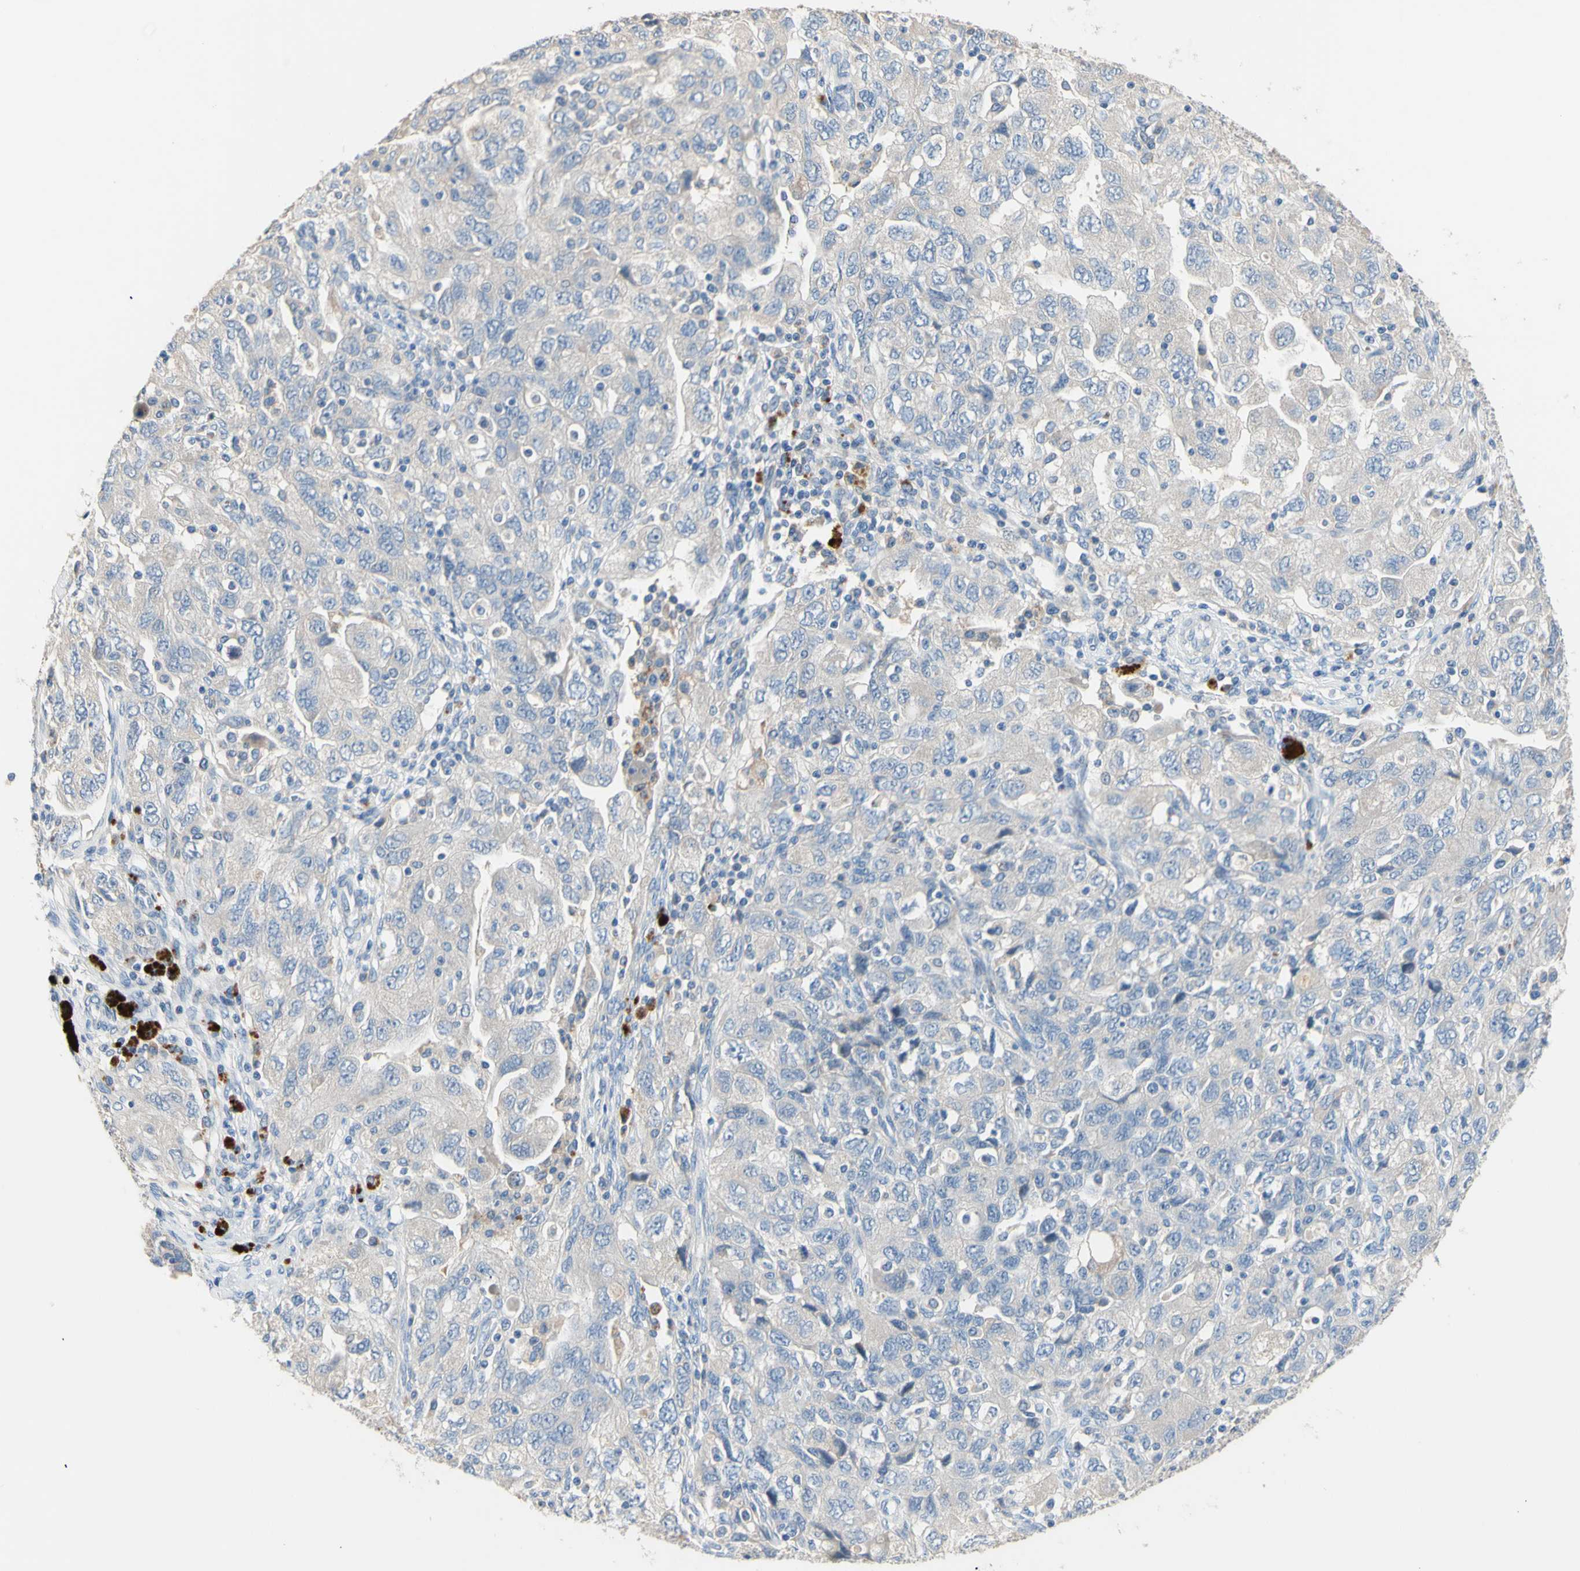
{"staining": {"intensity": "negative", "quantity": "none", "location": "none"}, "tissue": "ovarian cancer", "cell_type": "Tumor cells", "image_type": "cancer", "snomed": [{"axis": "morphology", "description": "Carcinoma, NOS"}, {"axis": "morphology", "description": "Cystadenocarcinoma, serous, NOS"}, {"axis": "topography", "description": "Ovary"}], "caption": "Tumor cells are negative for brown protein staining in ovarian carcinoma.", "gene": "CDON", "patient": {"sex": "female", "age": 69}}